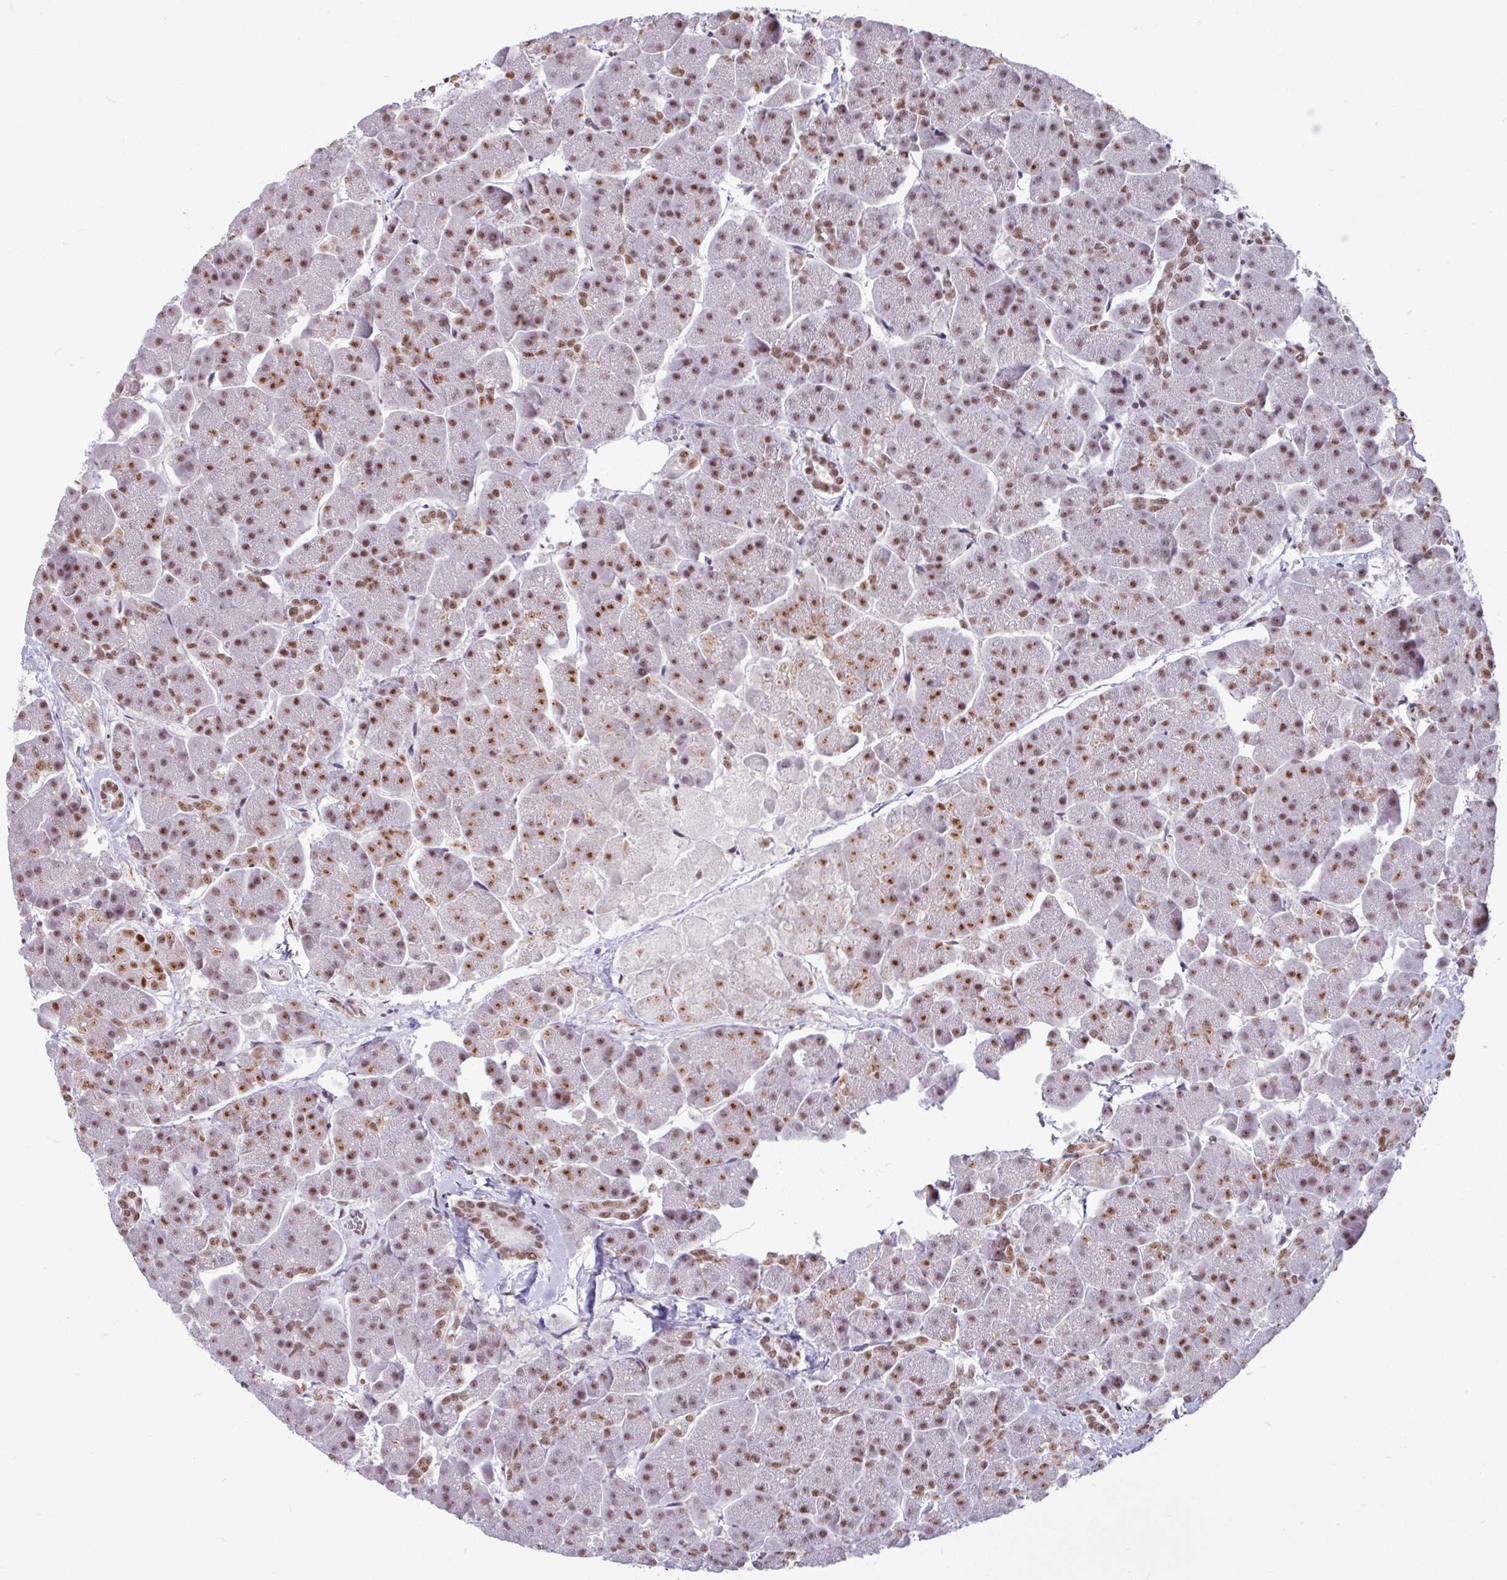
{"staining": {"intensity": "moderate", "quantity": ">75%", "location": "nuclear"}, "tissue": "pancreas", "cell_type": "Exocrine glandular cells", "image_type": "normal", "snomed": [{"axis": "morphology", "description": "Normal tissue, NOS"}, {"axis": "topography", "description": "Pancreas"}, {"axis": "topography", "description": "Peripheral nerve tissue"}], "caption": "Pancreas stained with a protein marker shows moderate staining in exocrine glandular cells.", "gene": "TDG", "patient": {"sex": "male", "age": 54}}